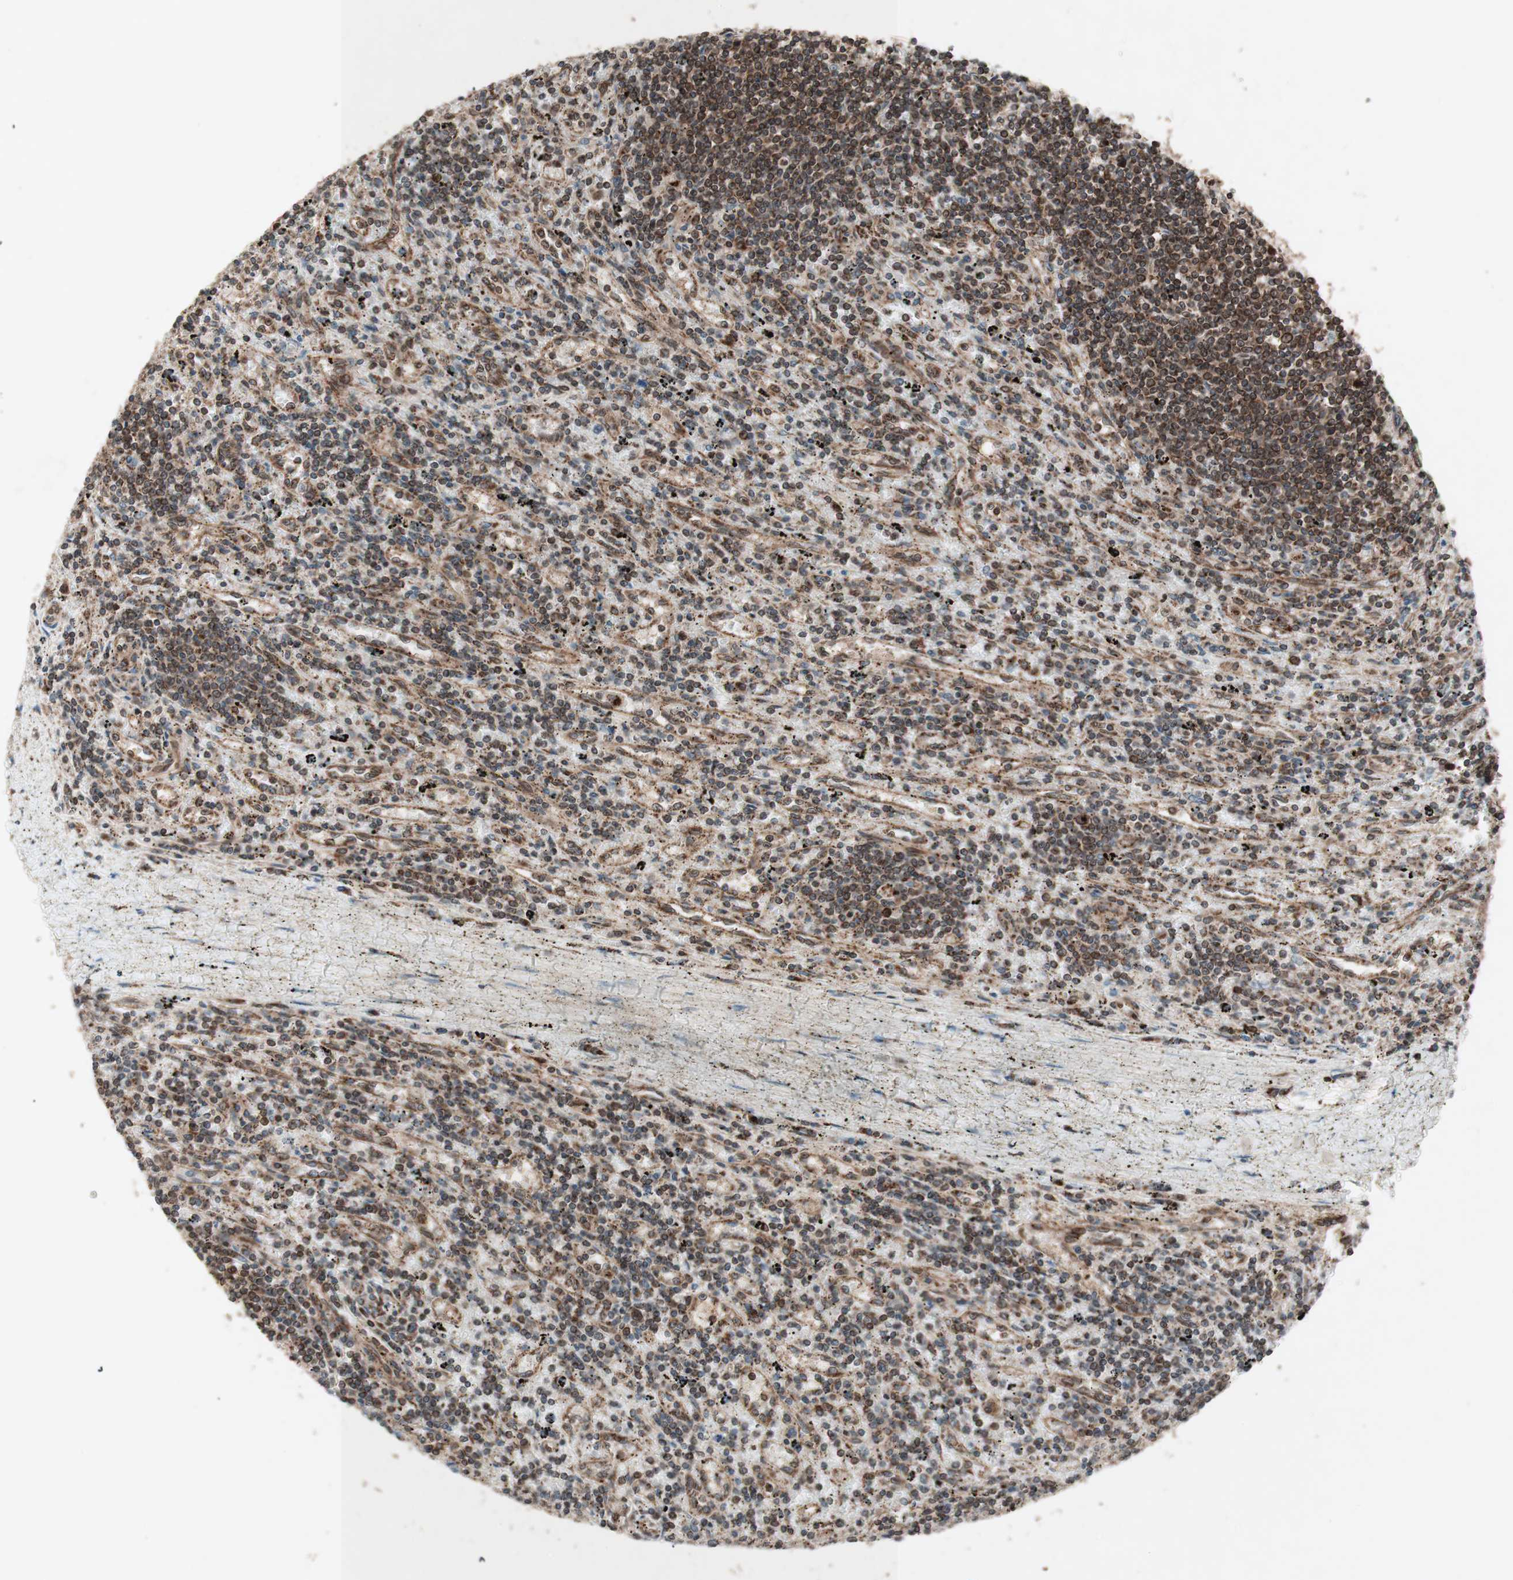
{"staining": {"intensity": "moderate", "quantity": ">75%", "location": "cytoplasmic/membranous,nuclear"}, "tissue": "lymphoma", "cell_type": "Tumor cells", "image_type": "cancer", "snomed": [{"axis": "morphology", "description": "Malignant lymphoma, non-Hodgkin's type, Low grade"}, {"axis": "topography", "description": "Spleen"}], "caption": "Human lymphoma stained with a protein marker exhibits moderate staining in tumor cells.", "gene": "NUP62", "patient": {"sex": "male", "age": 76}}